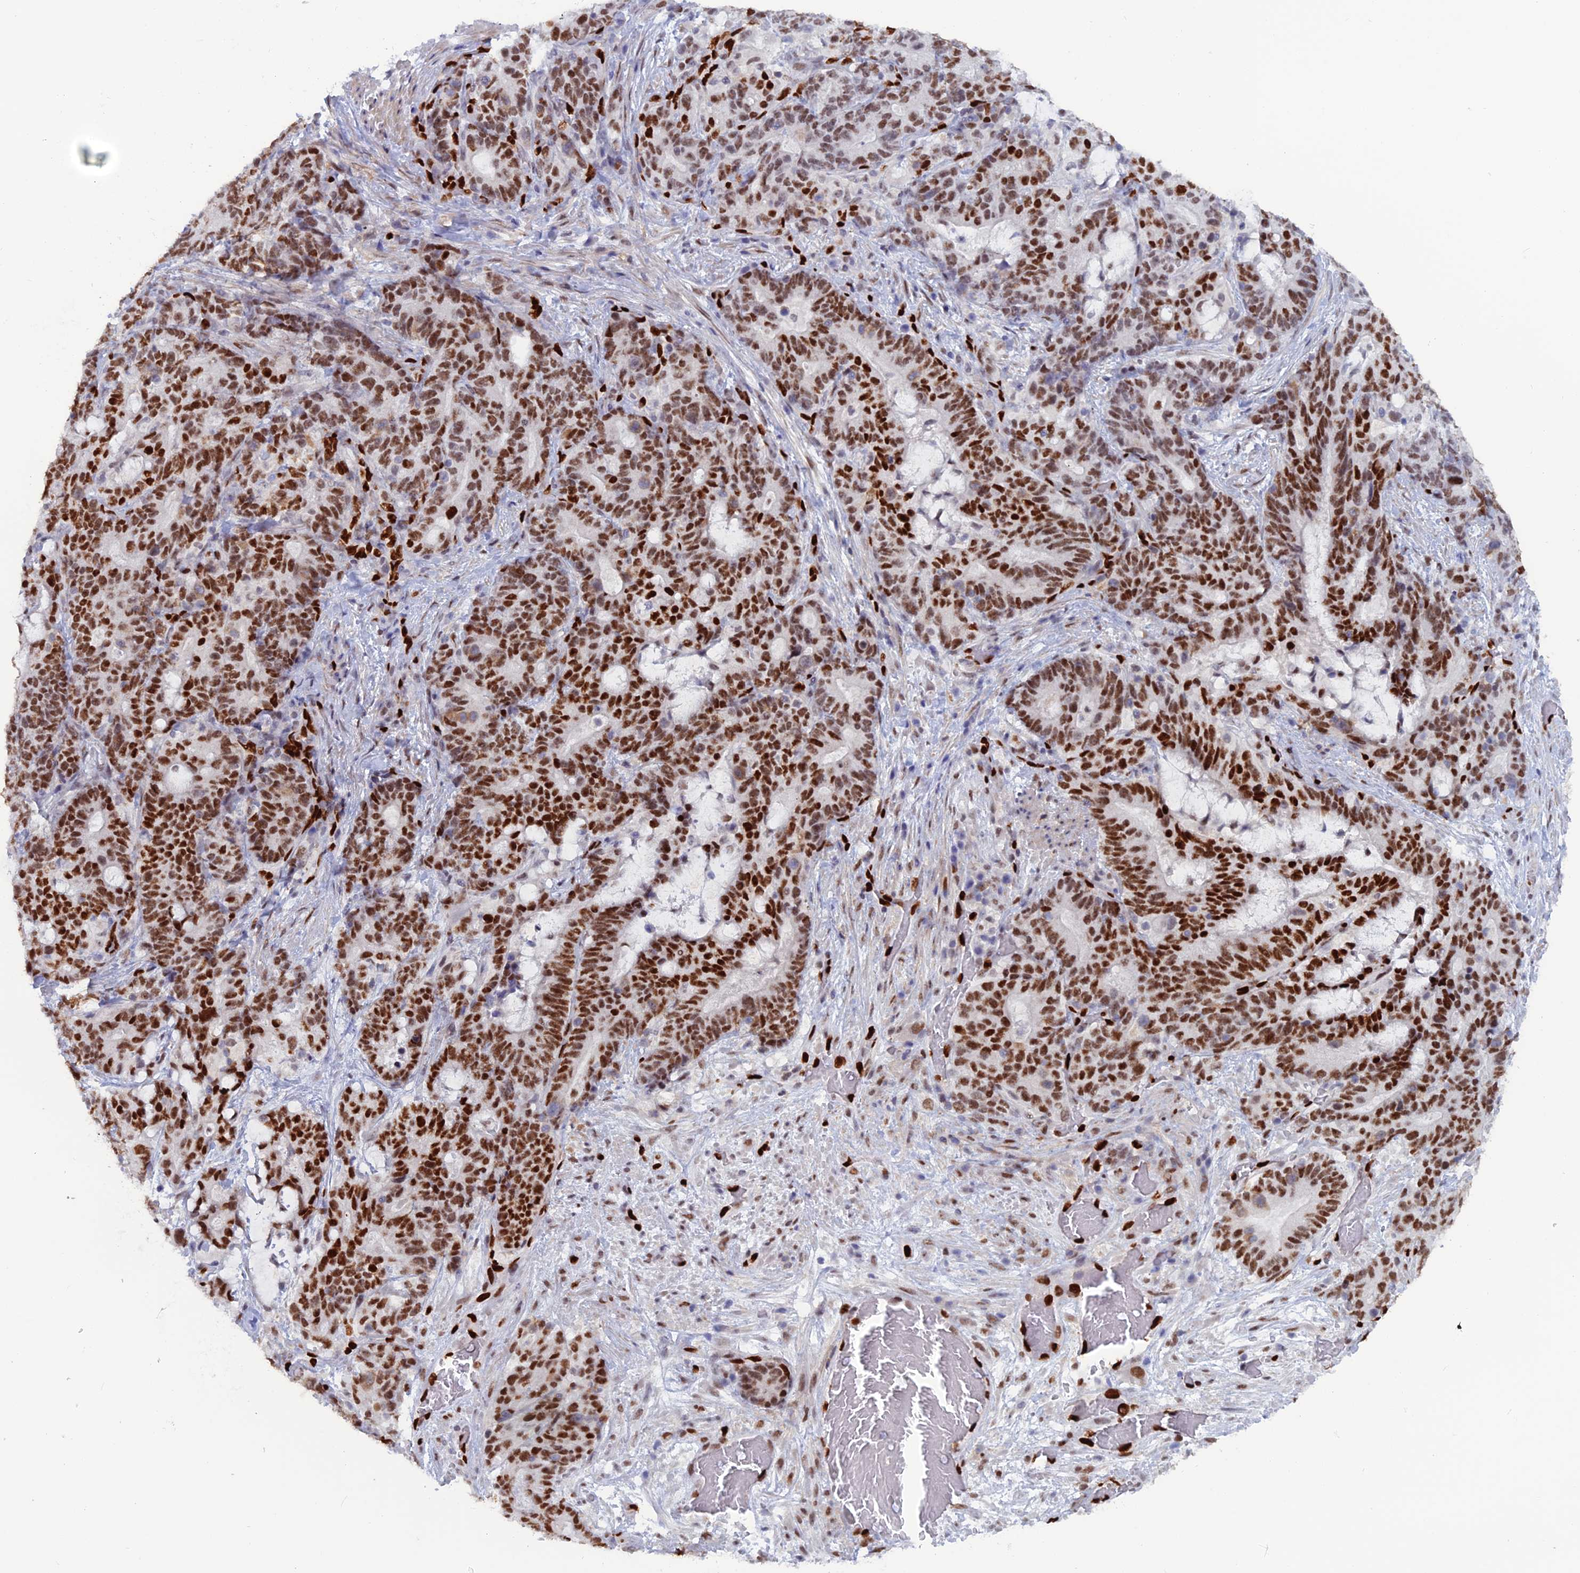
{"staining": {"intensity": "strong", "quantity": ">75%", "location": "nuclear"}, "tissue": "stomach cancer", "cell_type": "Tumor cells", "image_type": "cancer", "snomed": [{"axis": "morphology", "description": "Normal tissue, NOS"}, {"axis": "morphology", "description": "Adenocarcinoma, NOS"}, {"axis": "topography", "description": "Stomach"}], "caption": "Protein staining of stomach cancer (adenocarcinoma) tissue demonstrates strong nuclear expression in approximately >75% of tumor cells.", "gene": "NOL4L", "patient": {"sex": "female", "age": 64}}